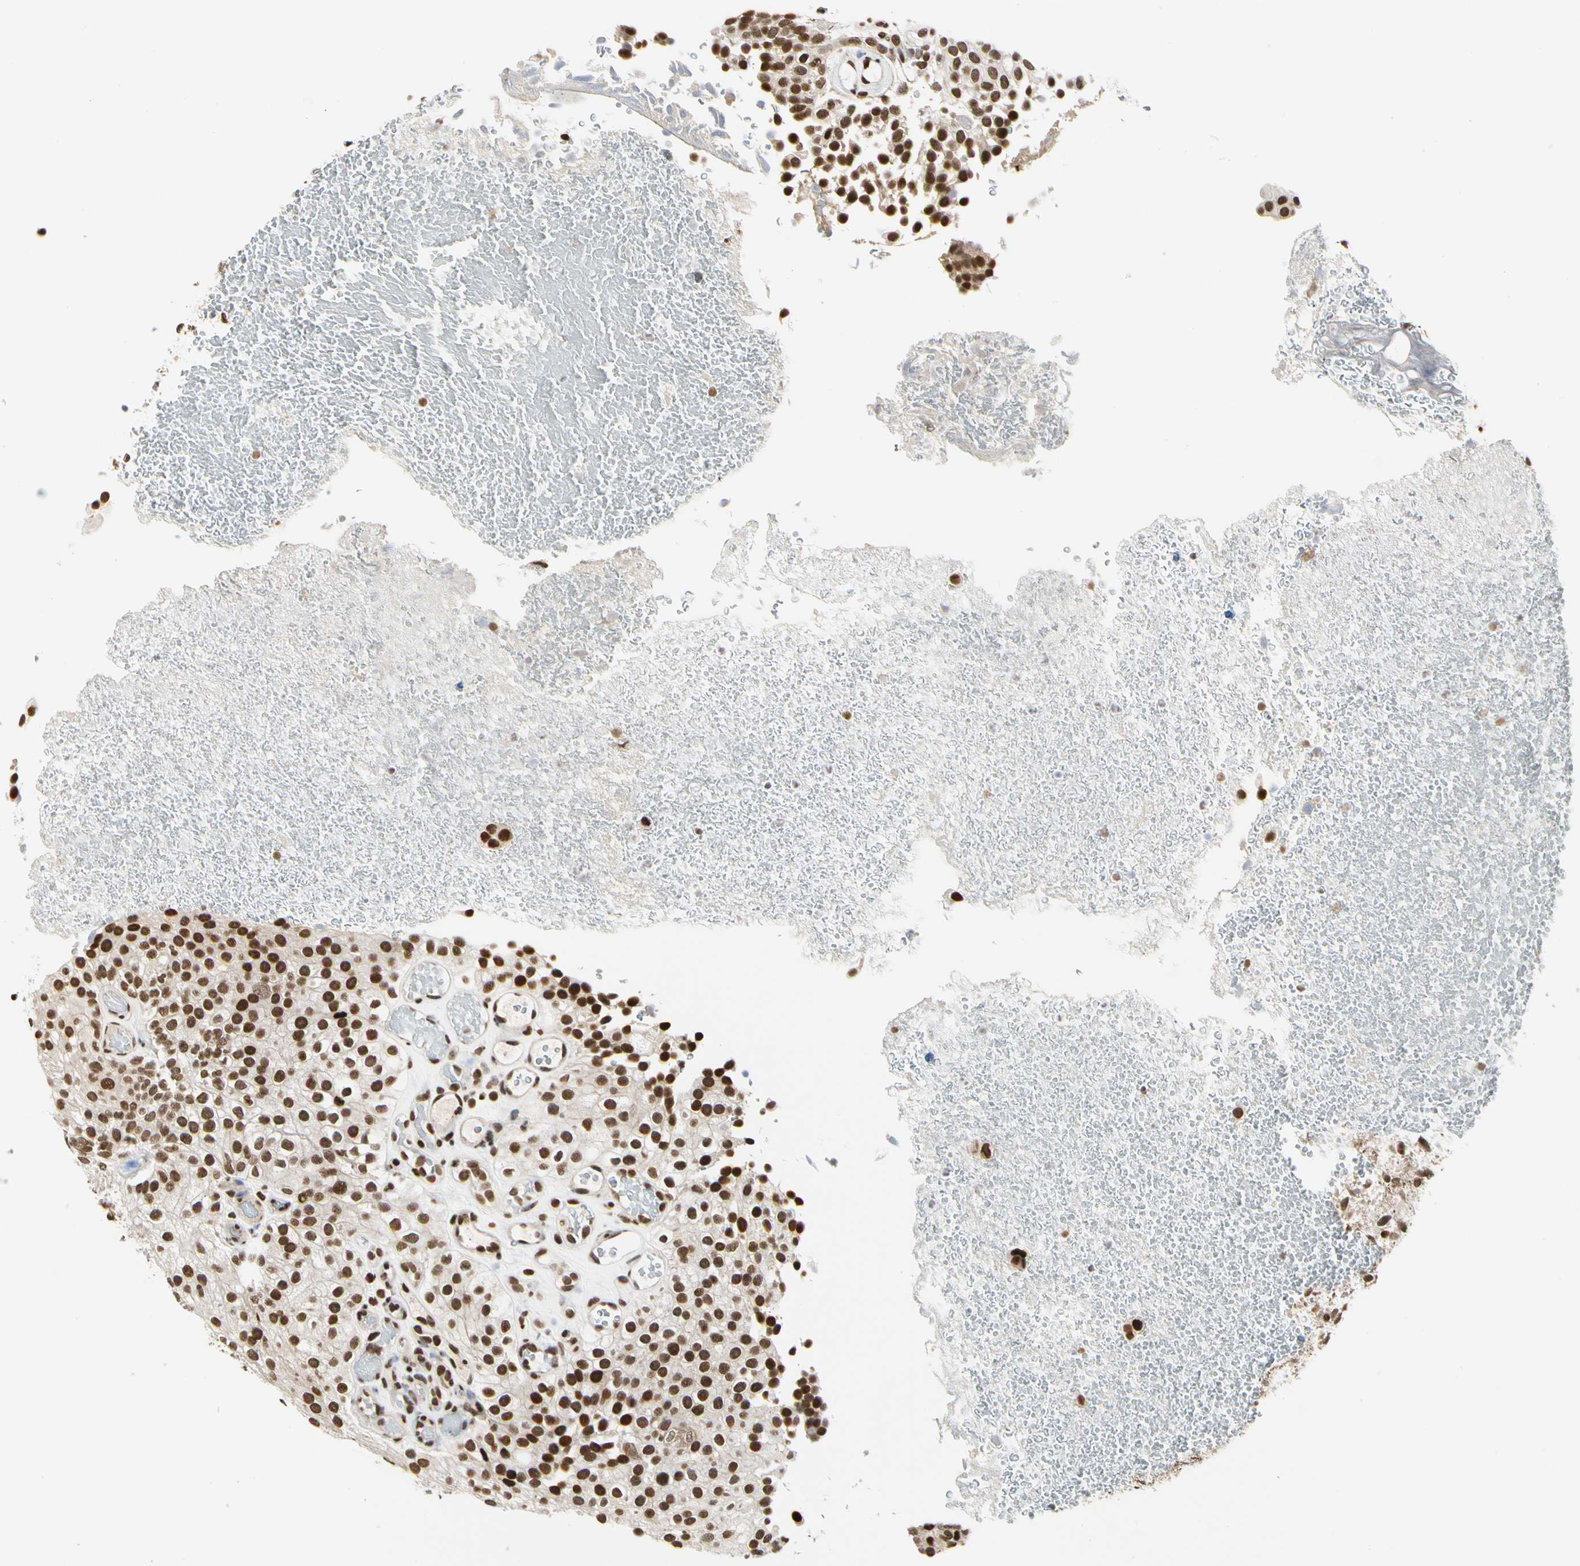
{"staining": {"intensity": "strong", "quantity": ">75%", "location": "nuclear"}, "tissue": "urothelial cancer", "cell_type": "Tumor cells", "image_type": "cancer", "snomed": [{"axis": "morphology", "description": "Urothelial carcinoma, Low grade"}, {"axis": "topography", "description": "Urinary bladder"}], "caption": "A micrograph of urothelial carcinoma (low-grade) stained for a protein shows strong nuclear brown staining in tumor cells. (Stains: DAB (3,3'-diaminobenzidine) in brown, nuclei in blue, Microscopy: brightfield microscopy at high magnification).", "gene": "PRMT3", "patient": {"sex": "male", "age": 78}}